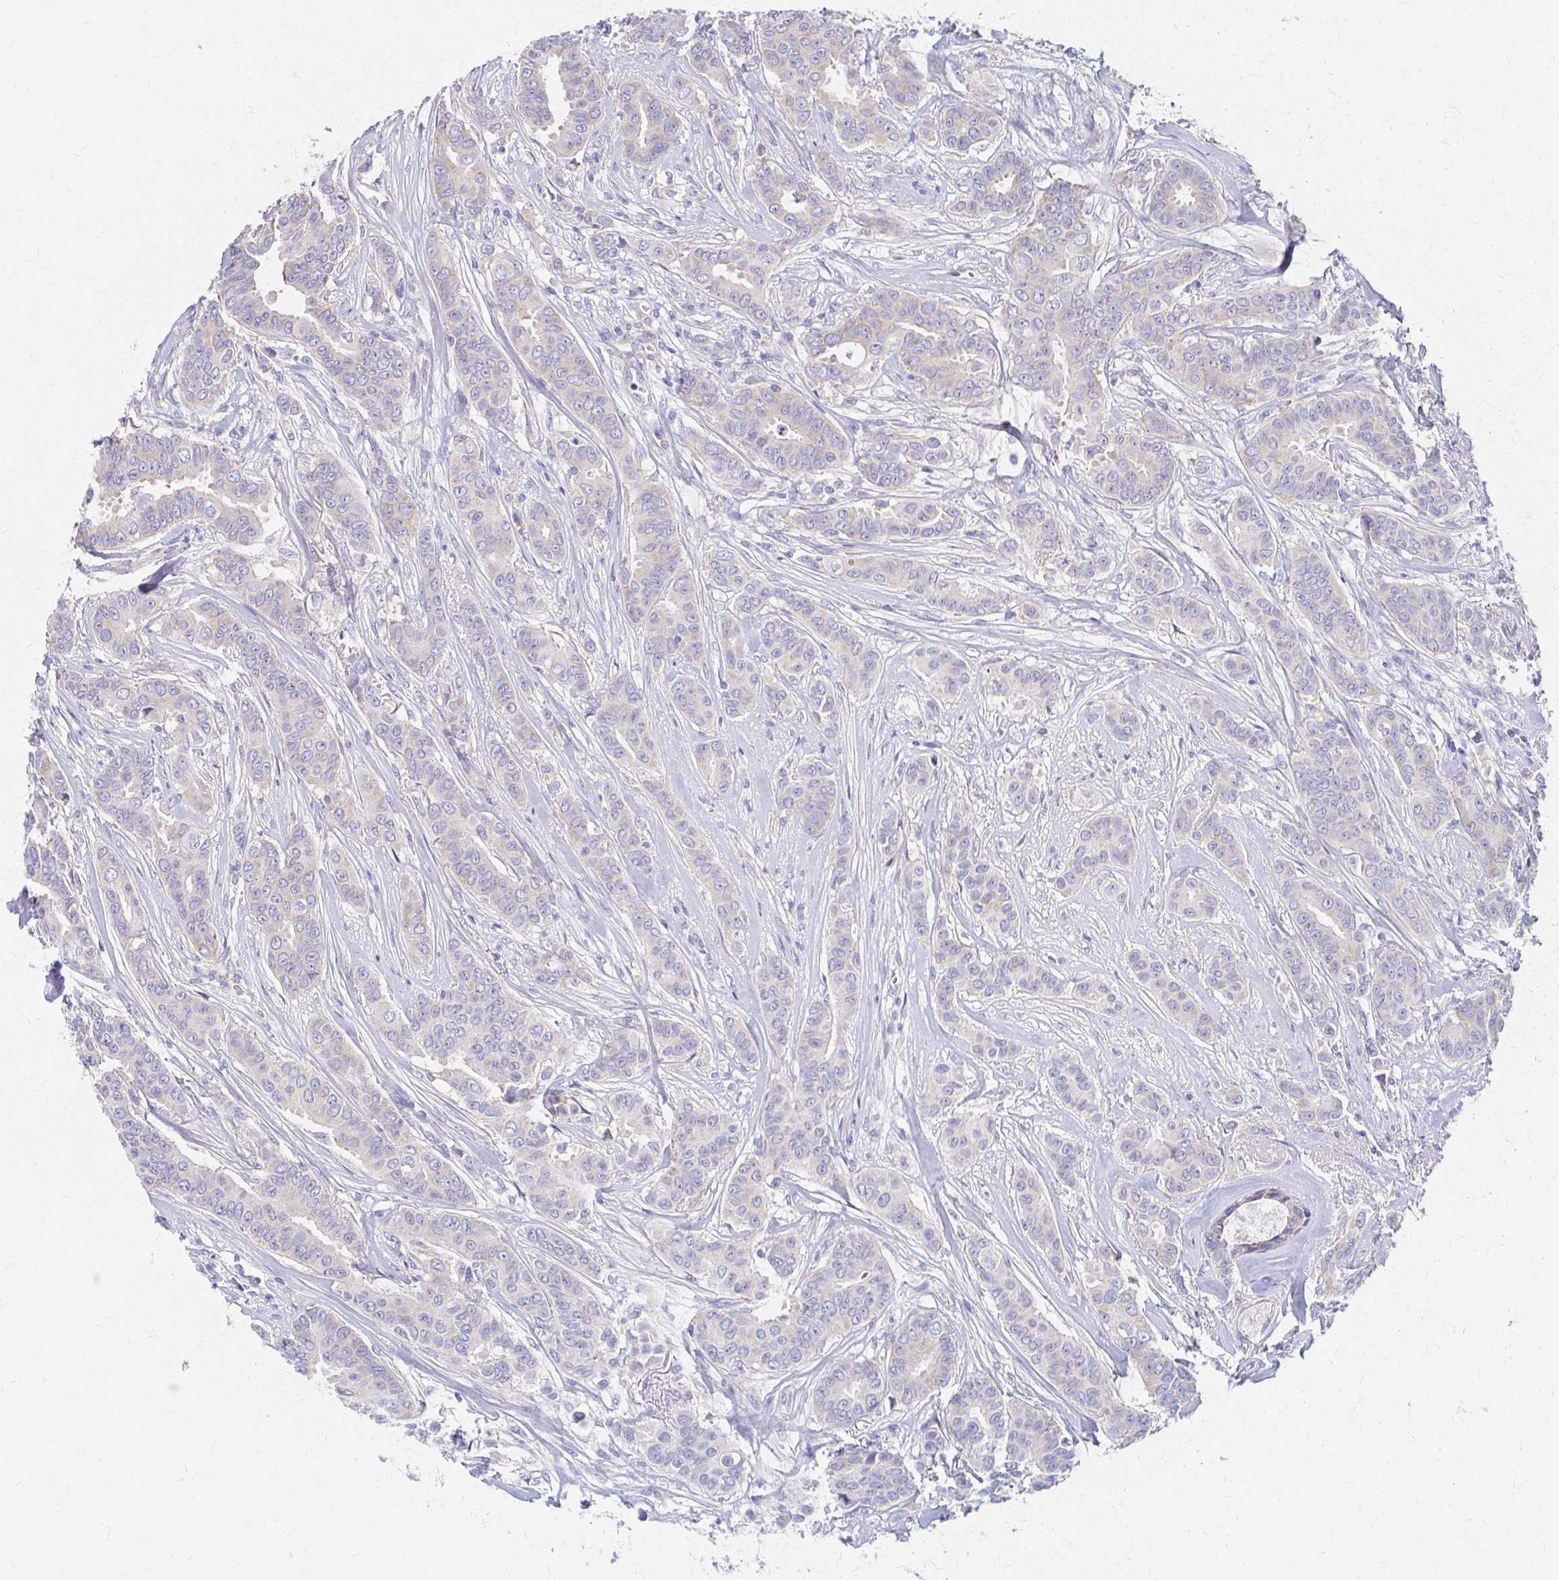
{"staining": {"intensity": "negative", "quantity": "none", "location": "none"}, "tissue": "breast cancer", "cell_type": "Tumor cells", "image_type": "cancer", "snomed": [{"axis": "morphology", "description": "Duct carcinoma"}, {"axis": "topography", "description": "Breast"}], "caption": "This is a image of immunohistochemistry staining of breast cancer (invasive ductal carcinoma), which shows no expression in tumor cells.", "gene": "RPL27A", "patient": {"sex": "female", "age": 45}}